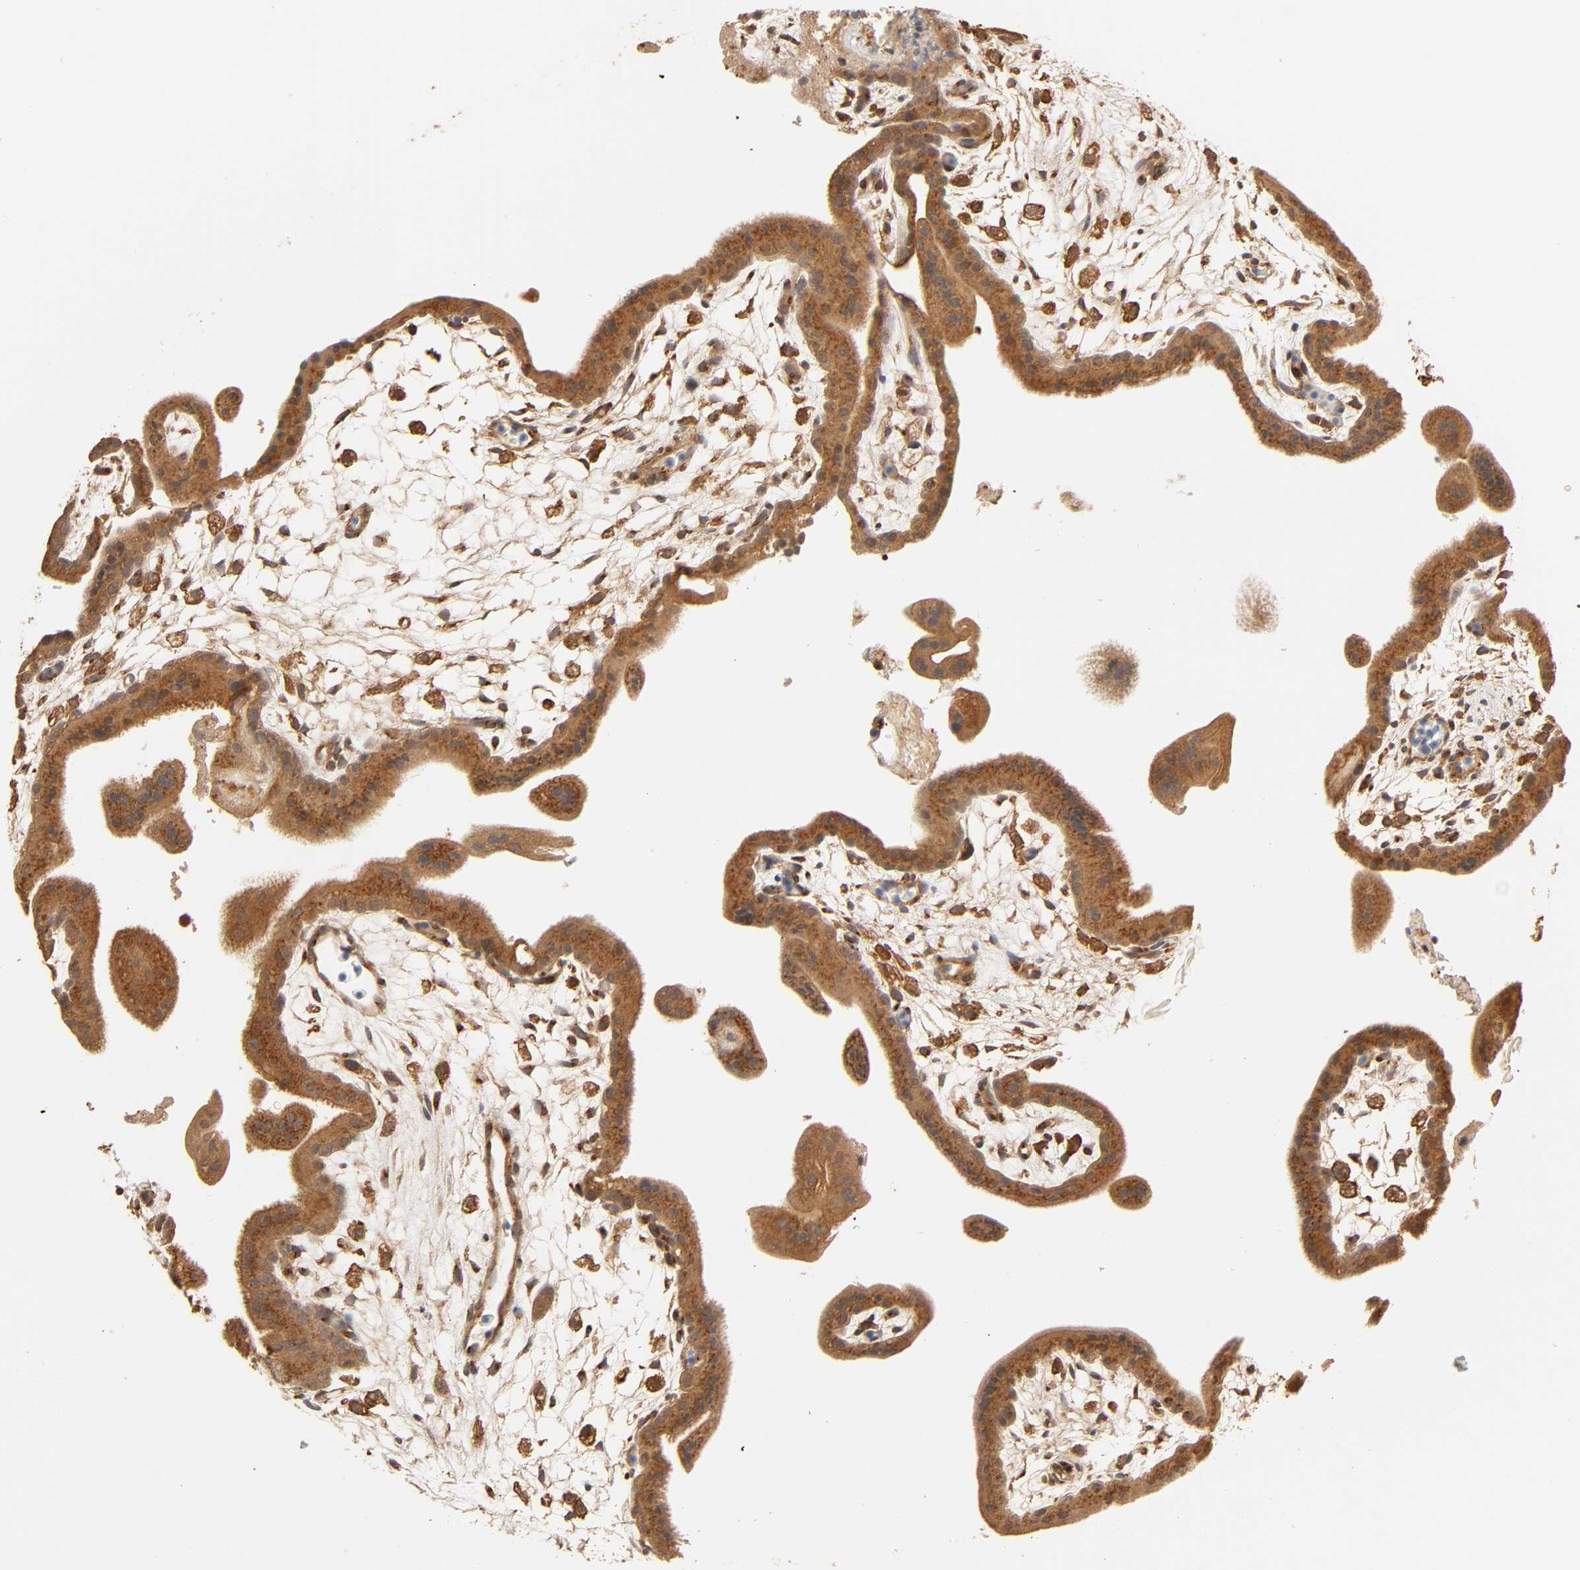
{"staining": {"intensity": "strong", "quantity": ">75%", "location": "cytoplasmic/membranous"}, "tissue": "placenta", "cell_type": "Trophoblastic cells", "image_type": "normal", "snomed": [{"axis": "morphology", "description": "Normal tissue, NOS"}, {"axis": "topography", "description": "Placenta"}], "caption": "A histopathology image of placenta stained for a protein displays strong cytoplasmic/membranous brown staining in trophoblastic cells.", "gene": "EPS8", "patient": {"sex": "female", "age": 35}}